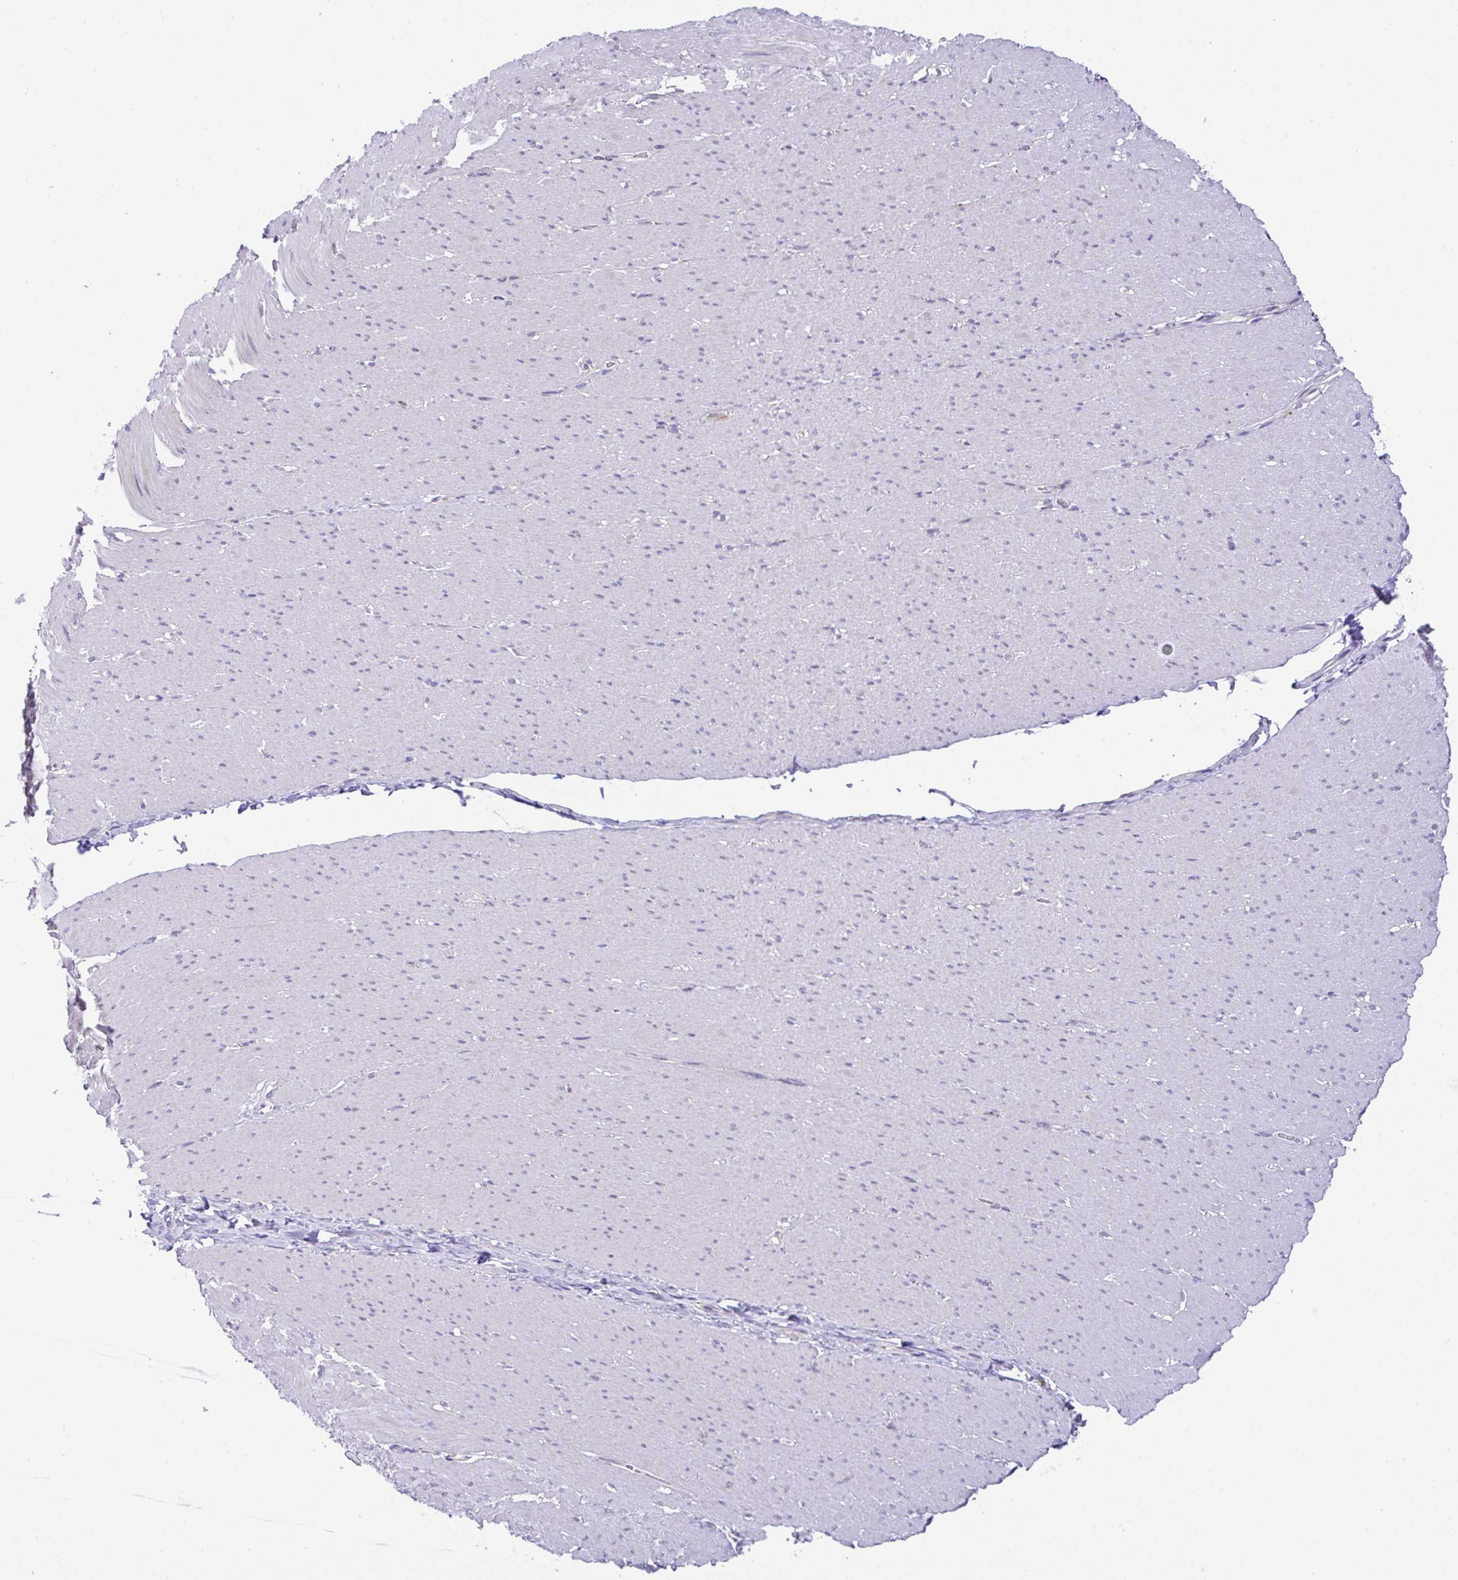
{"staining": {"intensity": "negative", "quantity": "none", "location": "none"}, "tissue": "smooth muscle", "cell_type": "Smooth muscle cells", "image_type": "normal", "snomed": [{"axis": "morphology", "description": "Normal tissue, NOS"}, {"axis": "topography", "description": "Smooth muscle"}, {"axis": "topography", "description": "Rectum"}], "caption": "Smooth muscle was stained to show a protein in brown. There is no significant staining in smooth muscle cells. (Brightfield microscopy of DAB (3,3'-diaminobenzidine) immunohistochemistry (IHC) at high magnification).", "gene": "EPN3", "patient": {"sex": "male", "age": 53}}